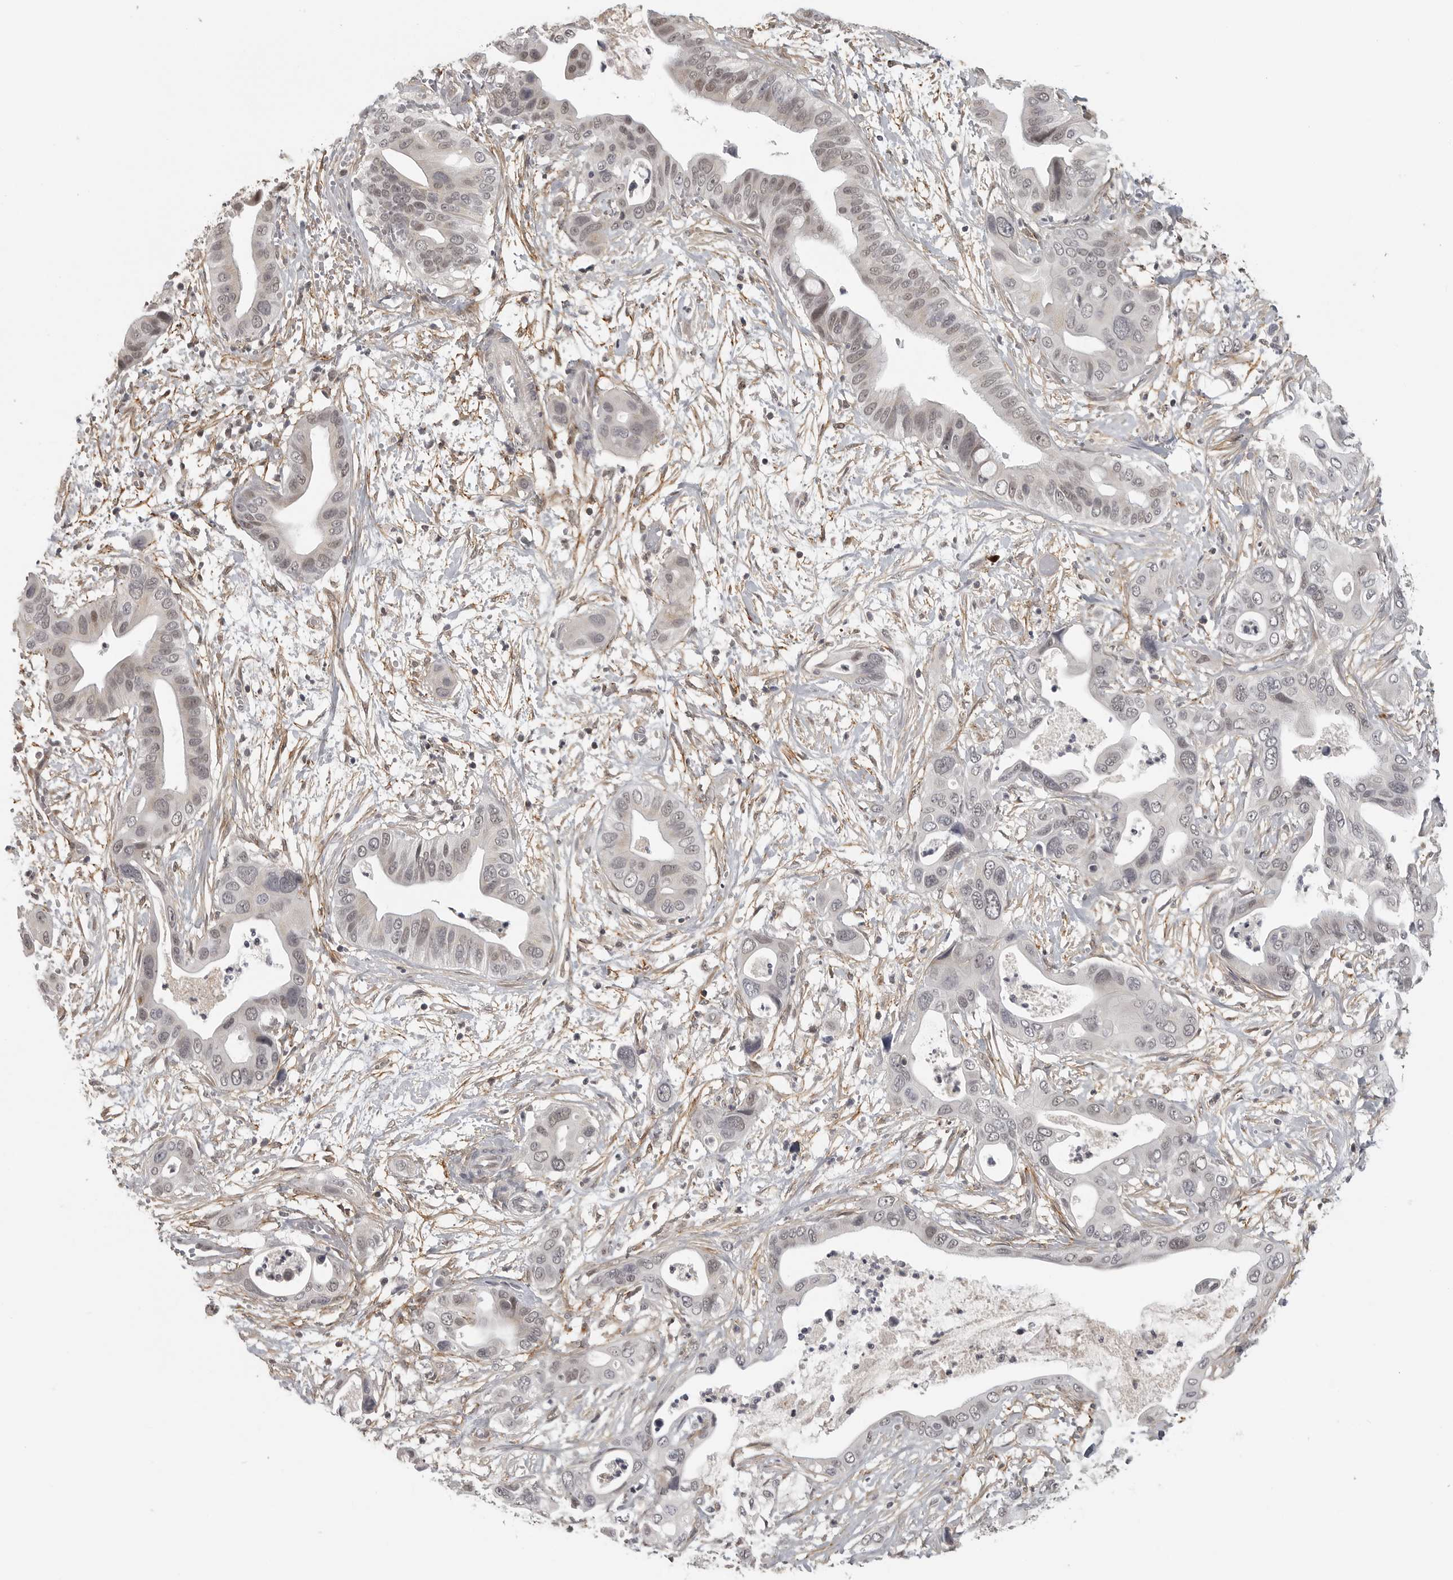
{"staining": {"intensity": "weak", "quantity": "<25%", "location": "nuclear"}, "tissue": "pancreatic cancer", "cell_type": "Tumor cells", "image_type": "cancer", "snomed": [{"axis": "morphology", "description": "Adenocarcinoma, NOS"}, {"axis": "topography", "description": "Pancreas"}], "caption": "Immunohistochemistry (IHC) micrograph of neoplastic tissue: human pancreatic adenocarcinoma stained with DAB demonstrates no significant protein expression in tumor cells.", "gene": "UROD", "patient": {"sex": "male", "age": 66}}